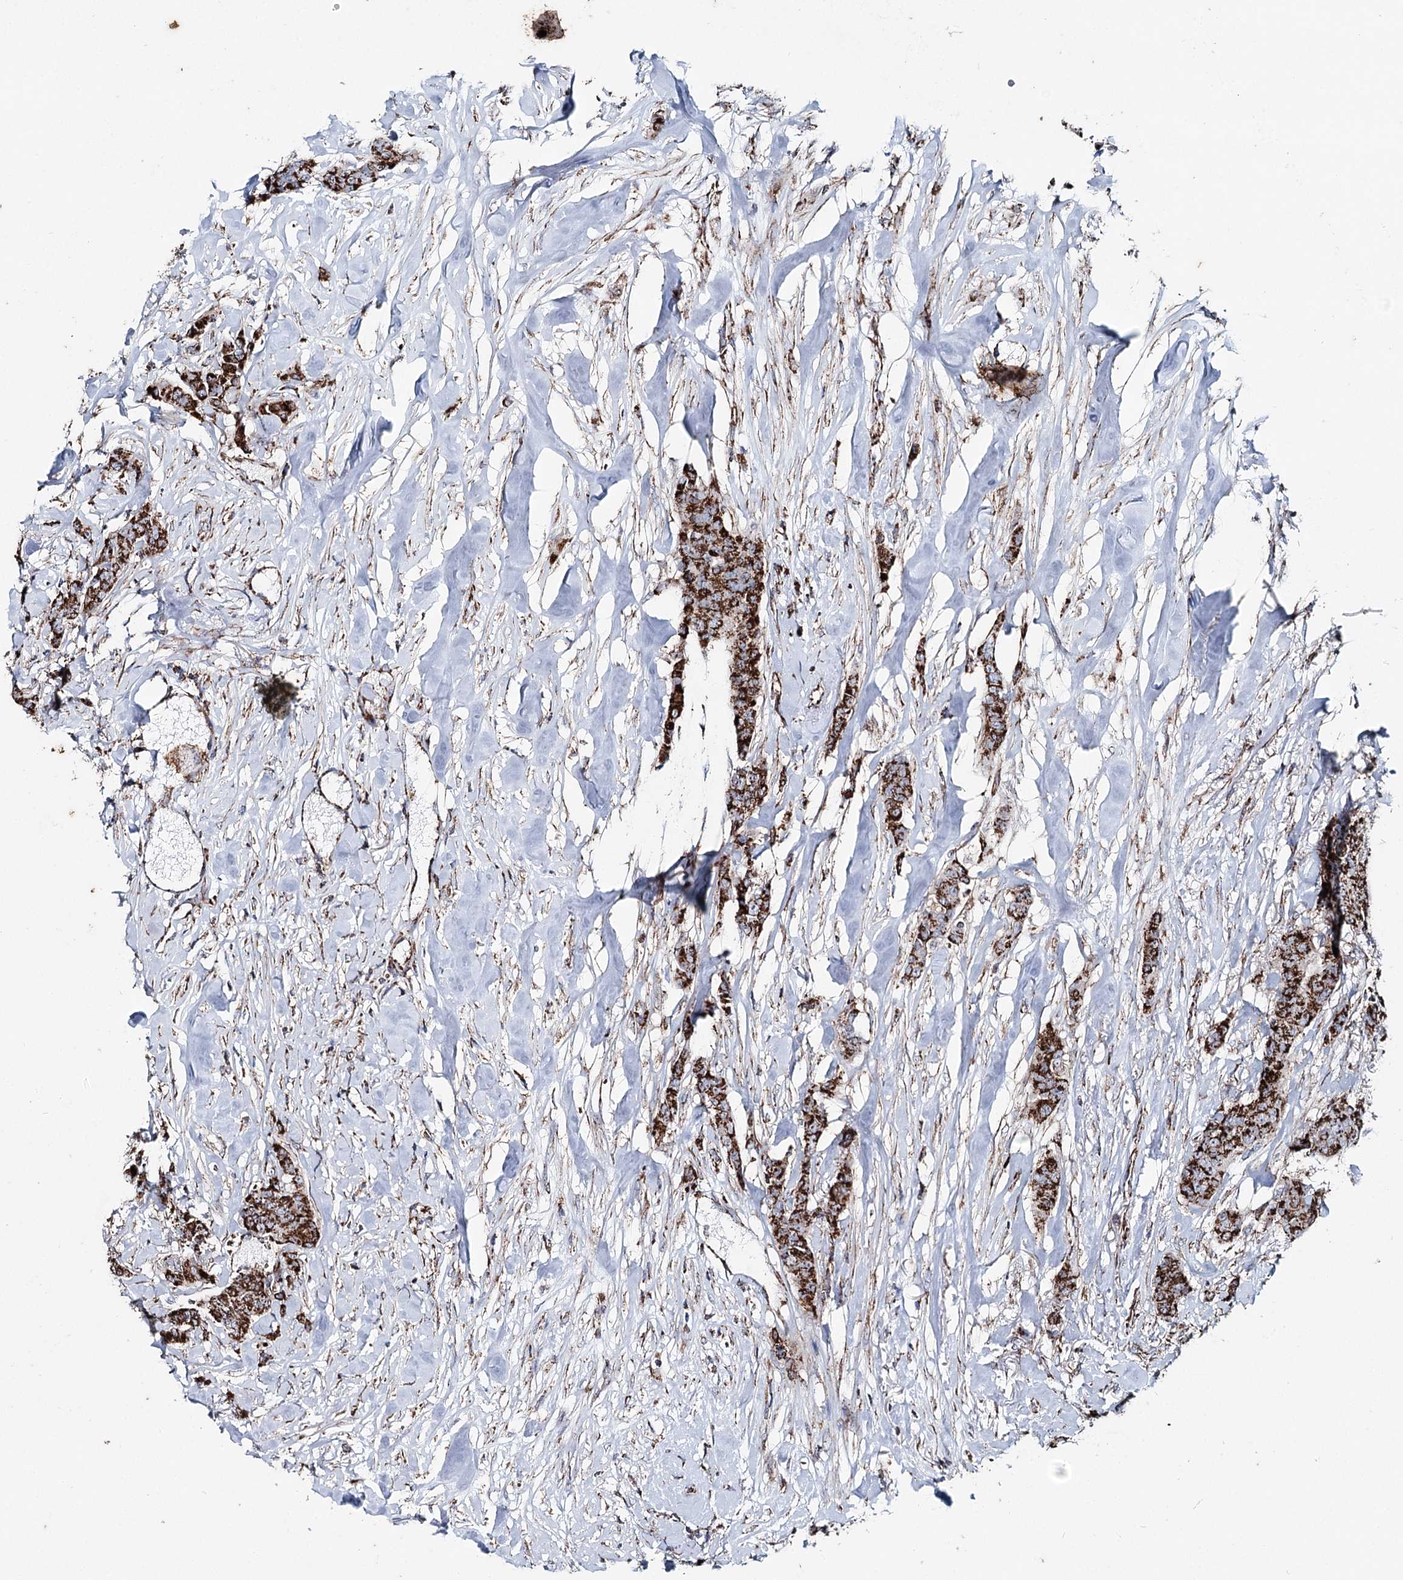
{"staining": {"intensity": "strong", "quantity": ">75%", "location": "cytoplasmic/membranous"}, "tissue": "breast cancer", "cell_type": "Tumor cells", "image_type": "cancer", "snomed": [{"axis": "morphology", "description": "Duct carcinoma"}, {"axis": "topography", "description": "Breast"}], "caption": "Strong cytoplasmic/membranous positivity is seen in approximately >75% of tumor cells in breast intraductal carcinoma.", "gene": "UCN3", "patient": {"sex": "female", "age": 40}}